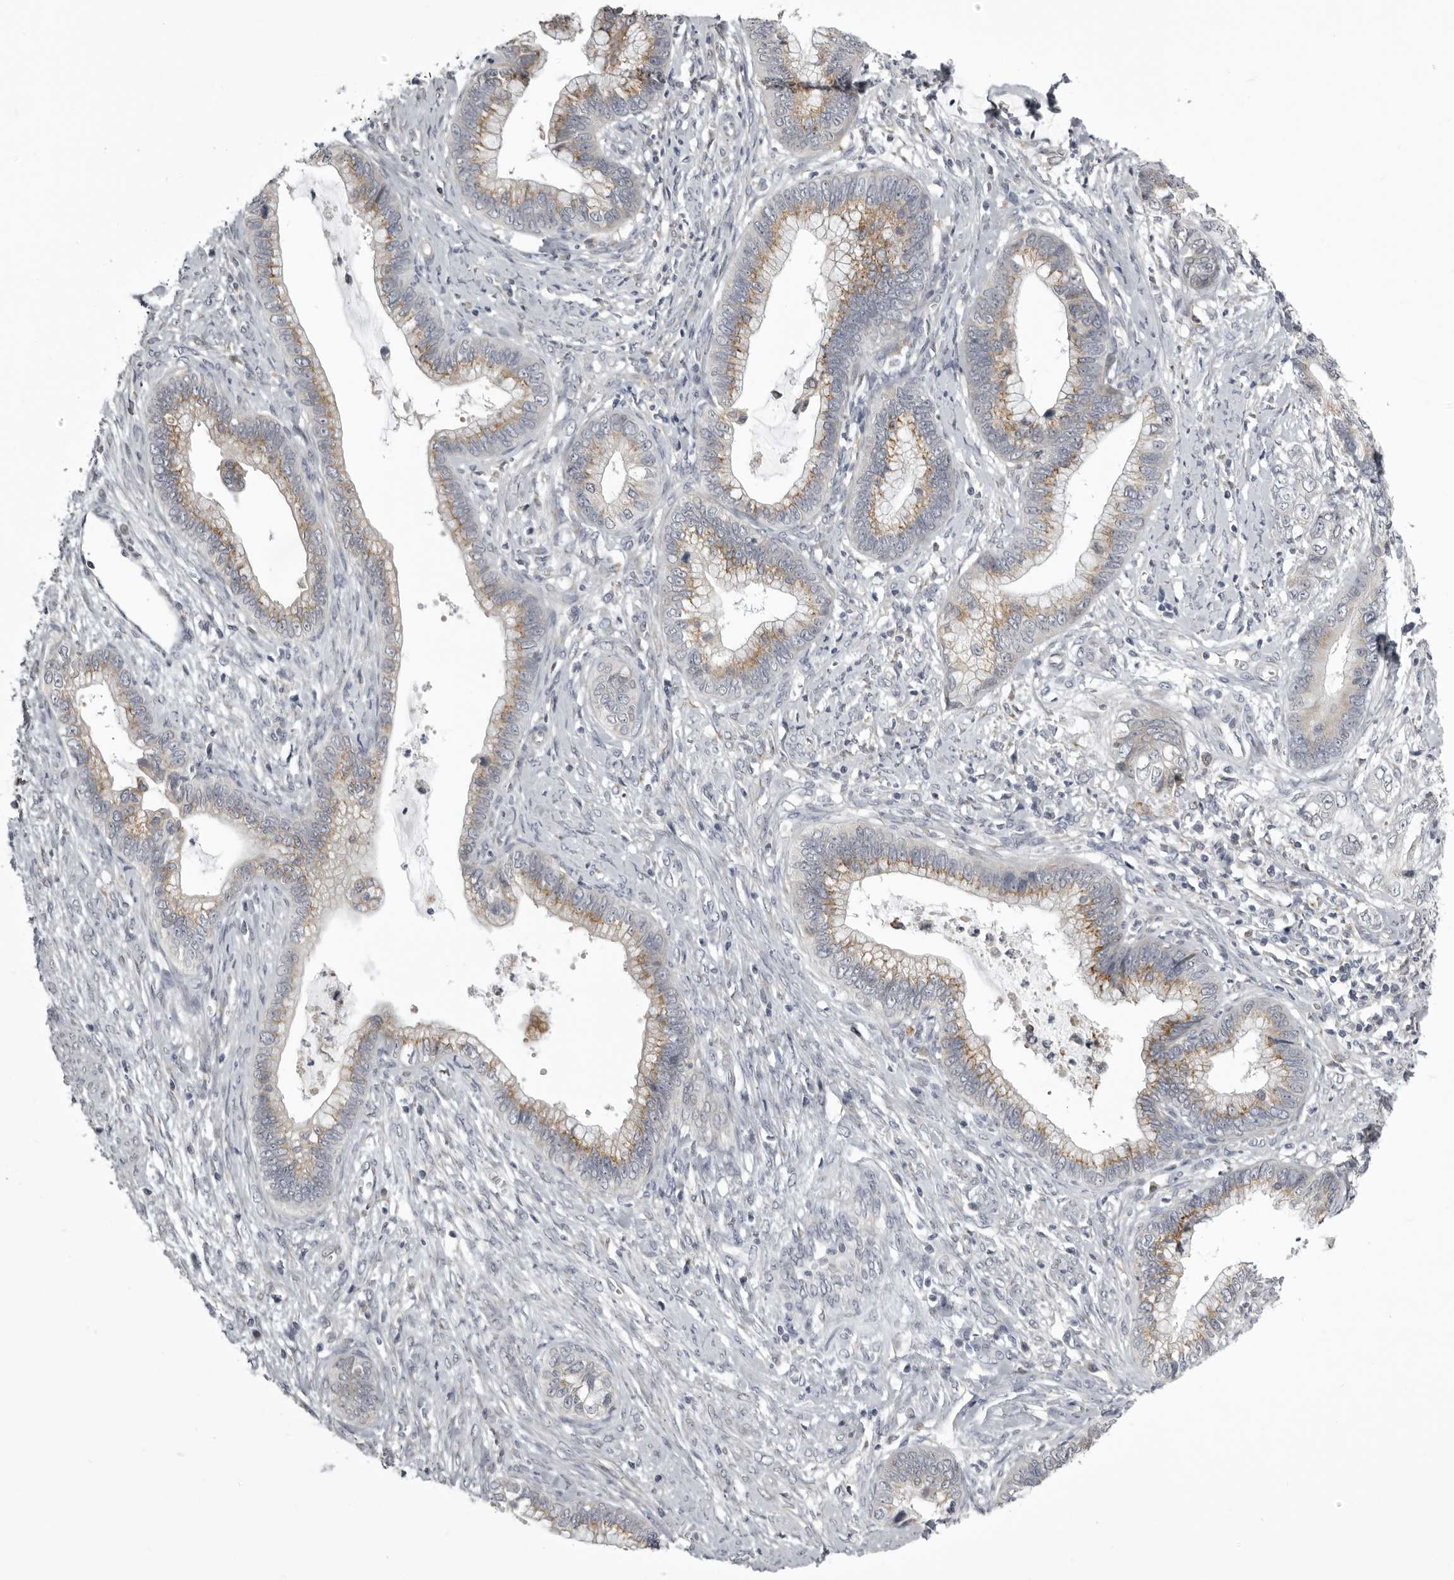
{"staining": {"intensity": "moderate", "quantity": ">75%", "location": "cytoplasmic/membranous"}, "tissue": "cervical cancer", "cell_type": "Tumor cells", "image_type": "cancer", "snomed": [{"axis": "morphology", "description": "Adenocarcinoma, NOS"}, {"axis": "topography", "description": "Cervix"}], "caption": "Immunohistochemical staining of human cervical cancer (adenocarcinoma) exhibits moderate cytoplasmic/membranous protein expression in approximately >75% of tumor cells. (DAB (3,3'-diaminobenzidine) = brown stain, brightfield microscopy at high magnification).", "gene": "NCEH1", "patient": {"sex": "female", "age": 44}}